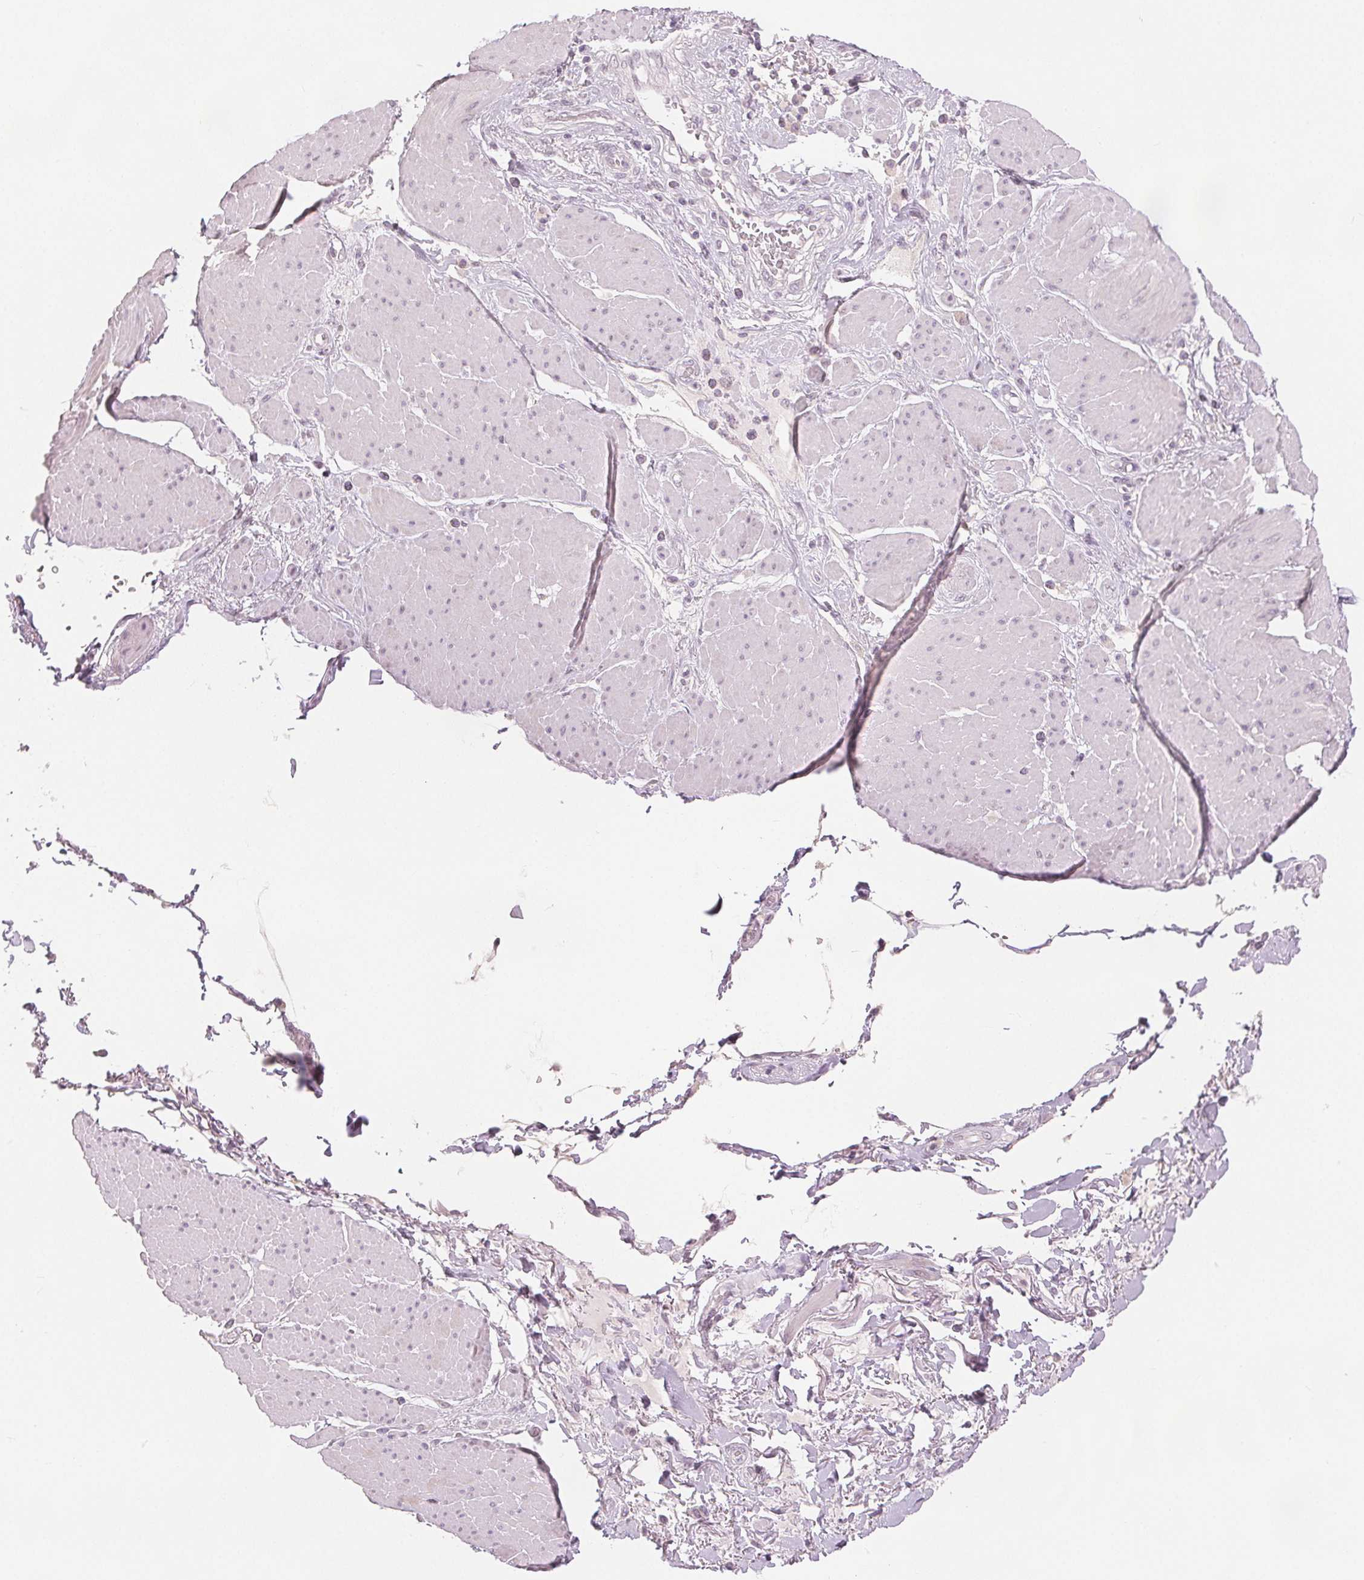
{"staining": {"intensity": "negative", "quantity": "none", "location": "none"}, "tissue": "adipose tissue", "cell_type": "Adipocytes", "image_type": "normal", "snomed": [{"axis": "morphology", "description": "Normal tissue, NOS"}, {"axis": "topography", "description": "Vagina"}, {"axis": "topography", "description": "Peripheral nerve tissue"}], "caption": "There is no significant expression in adipocytes of adipose tissue. (DAB immunohistochemistry with hematoxylin counter stain).", "gene": "SLC27A5", "patient": {"sex": "female", "age": 71}}